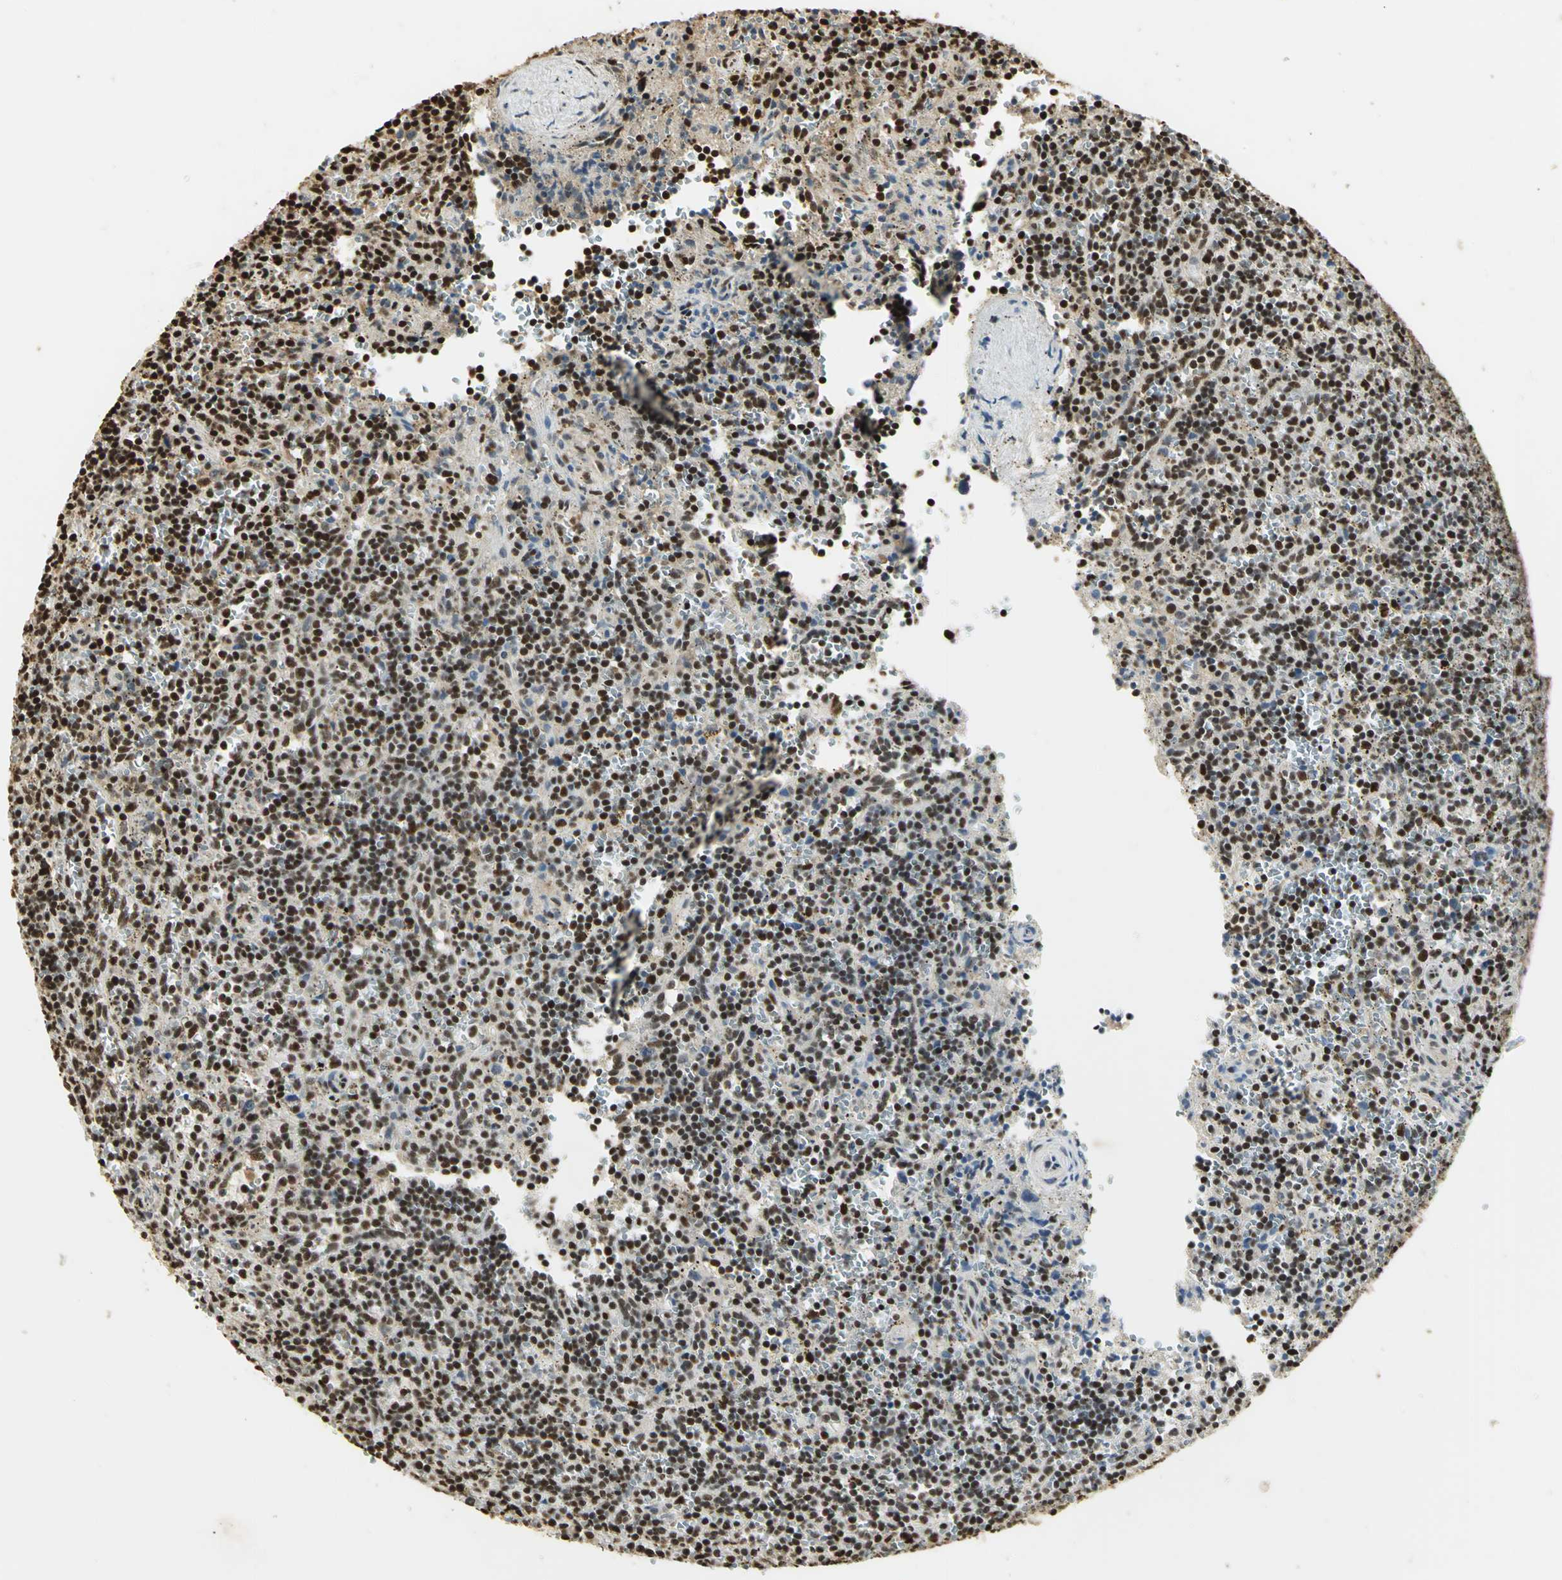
{"staining": {"intensity": "strong", "quantity": ">75%", "location": "nuclear"}, "tissue": "lymphoma", "cell_type": "Tumor cells", "image_type": "cancer", "snomed": [{"axis": "morphology", "description": "Malignant lymphoma, non-Hodgkin's type, Low grade"}, {"axis": "topography", "description": "Spleen"}], "caption": "Malignant lymphoma, non-Hodgkin's type (low-grade) stained with IHC demonstrates strong nuclear positivity in about >75% of tumor cells.", "gene": "SET", "patient": {"sex": "male", "age": 73}}